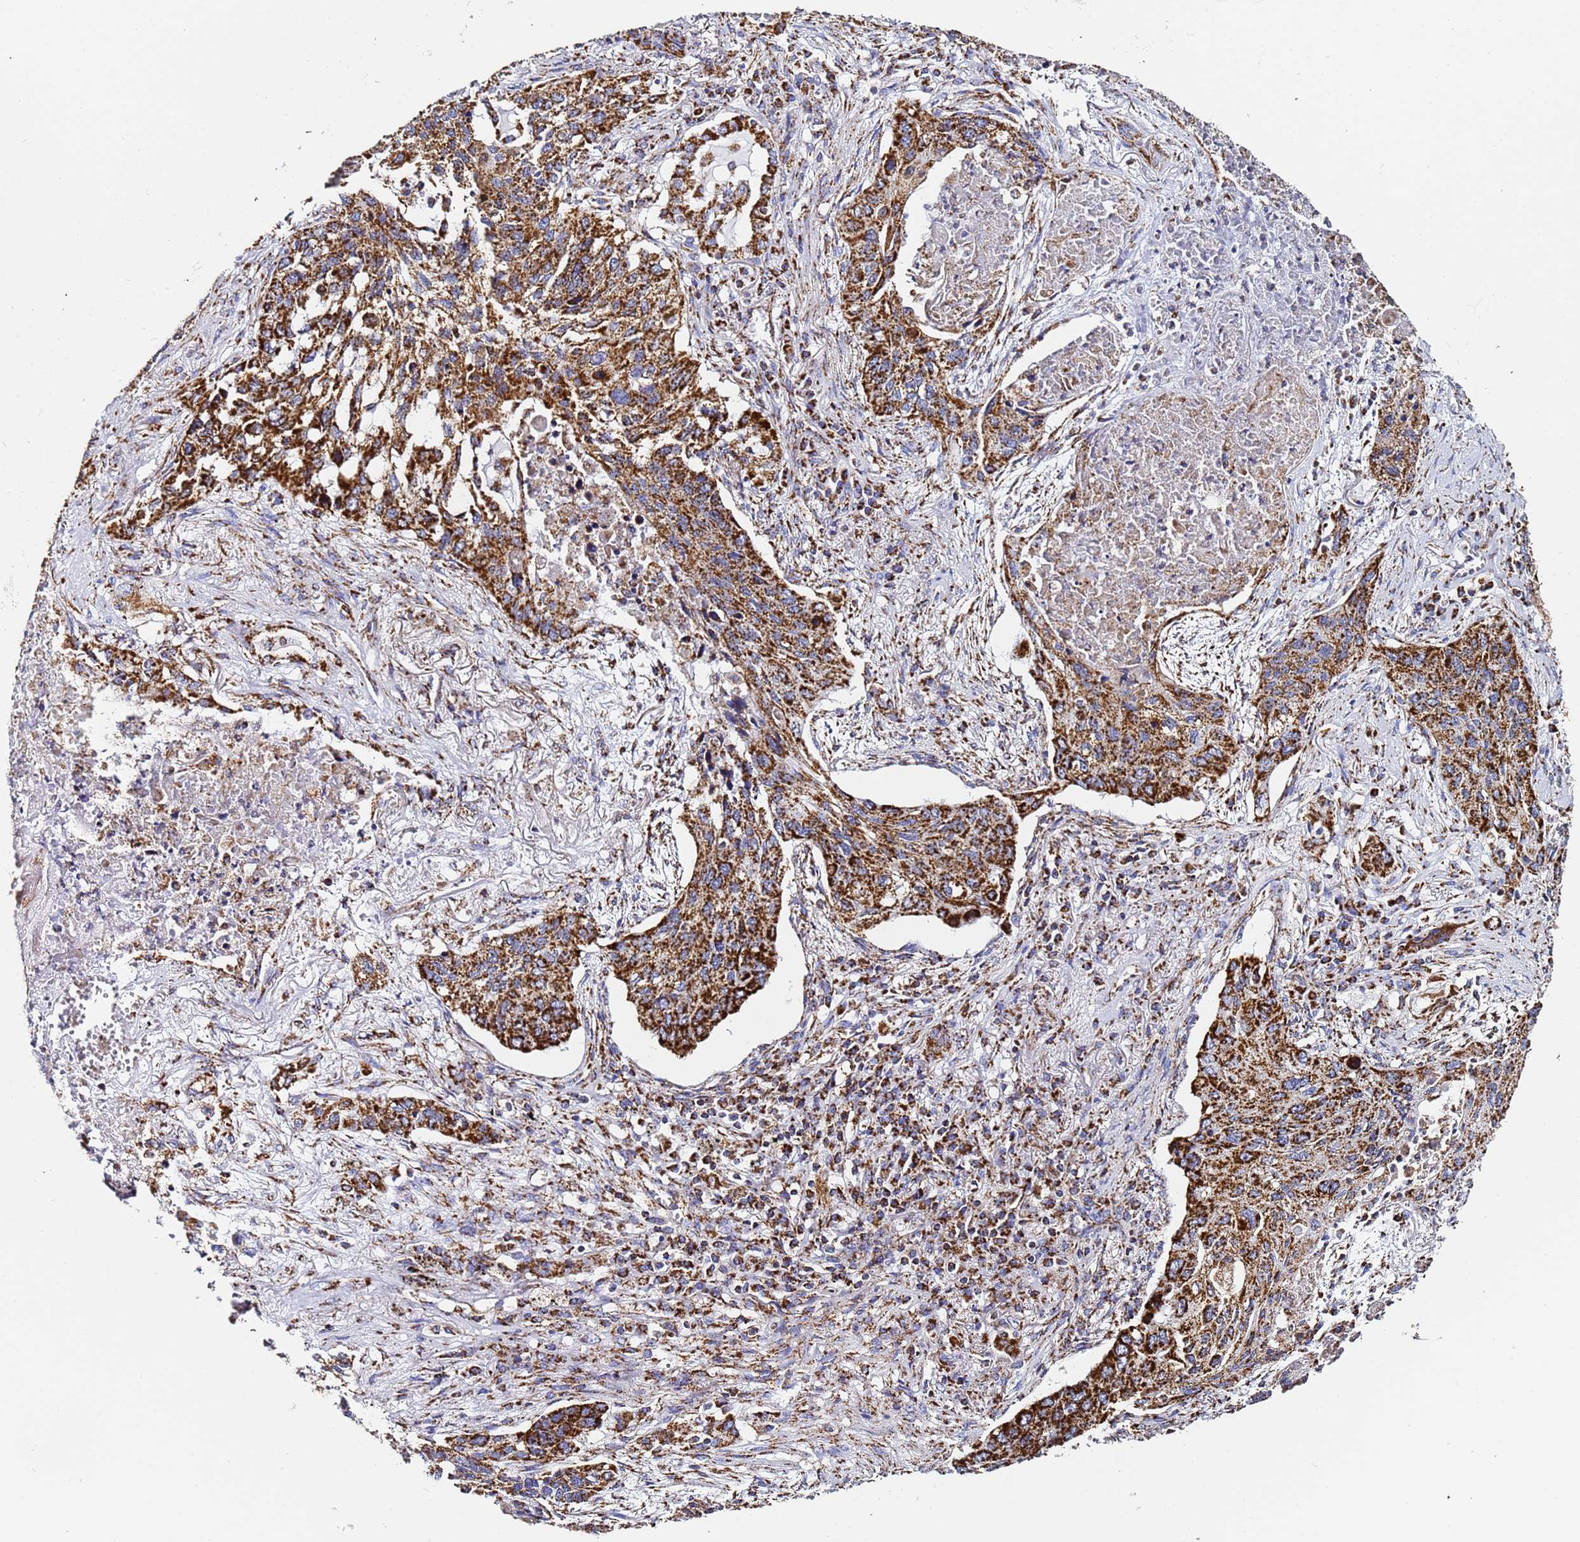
{"staining": {"intensity": "strong", "quantity": ">75%", "location": "cytoplasmic/membranous"}, "tissue": "lung cancer", "cell_type": "Tumor cells", "image_type": "cancer", "snomed": [{"axis": "morphology", "description": "Squamous cell carcinoma, NOS"}, {"axis": "topography", "description": "Lung"}], "caption": "Tumor cells show high levels of strong cytoplasmic/membranous expression in about >75% of cells in lung cancer (squamous cell carcinoma).", "gene": "PHB2", "patient": {"sex": "female", "age": 63}}